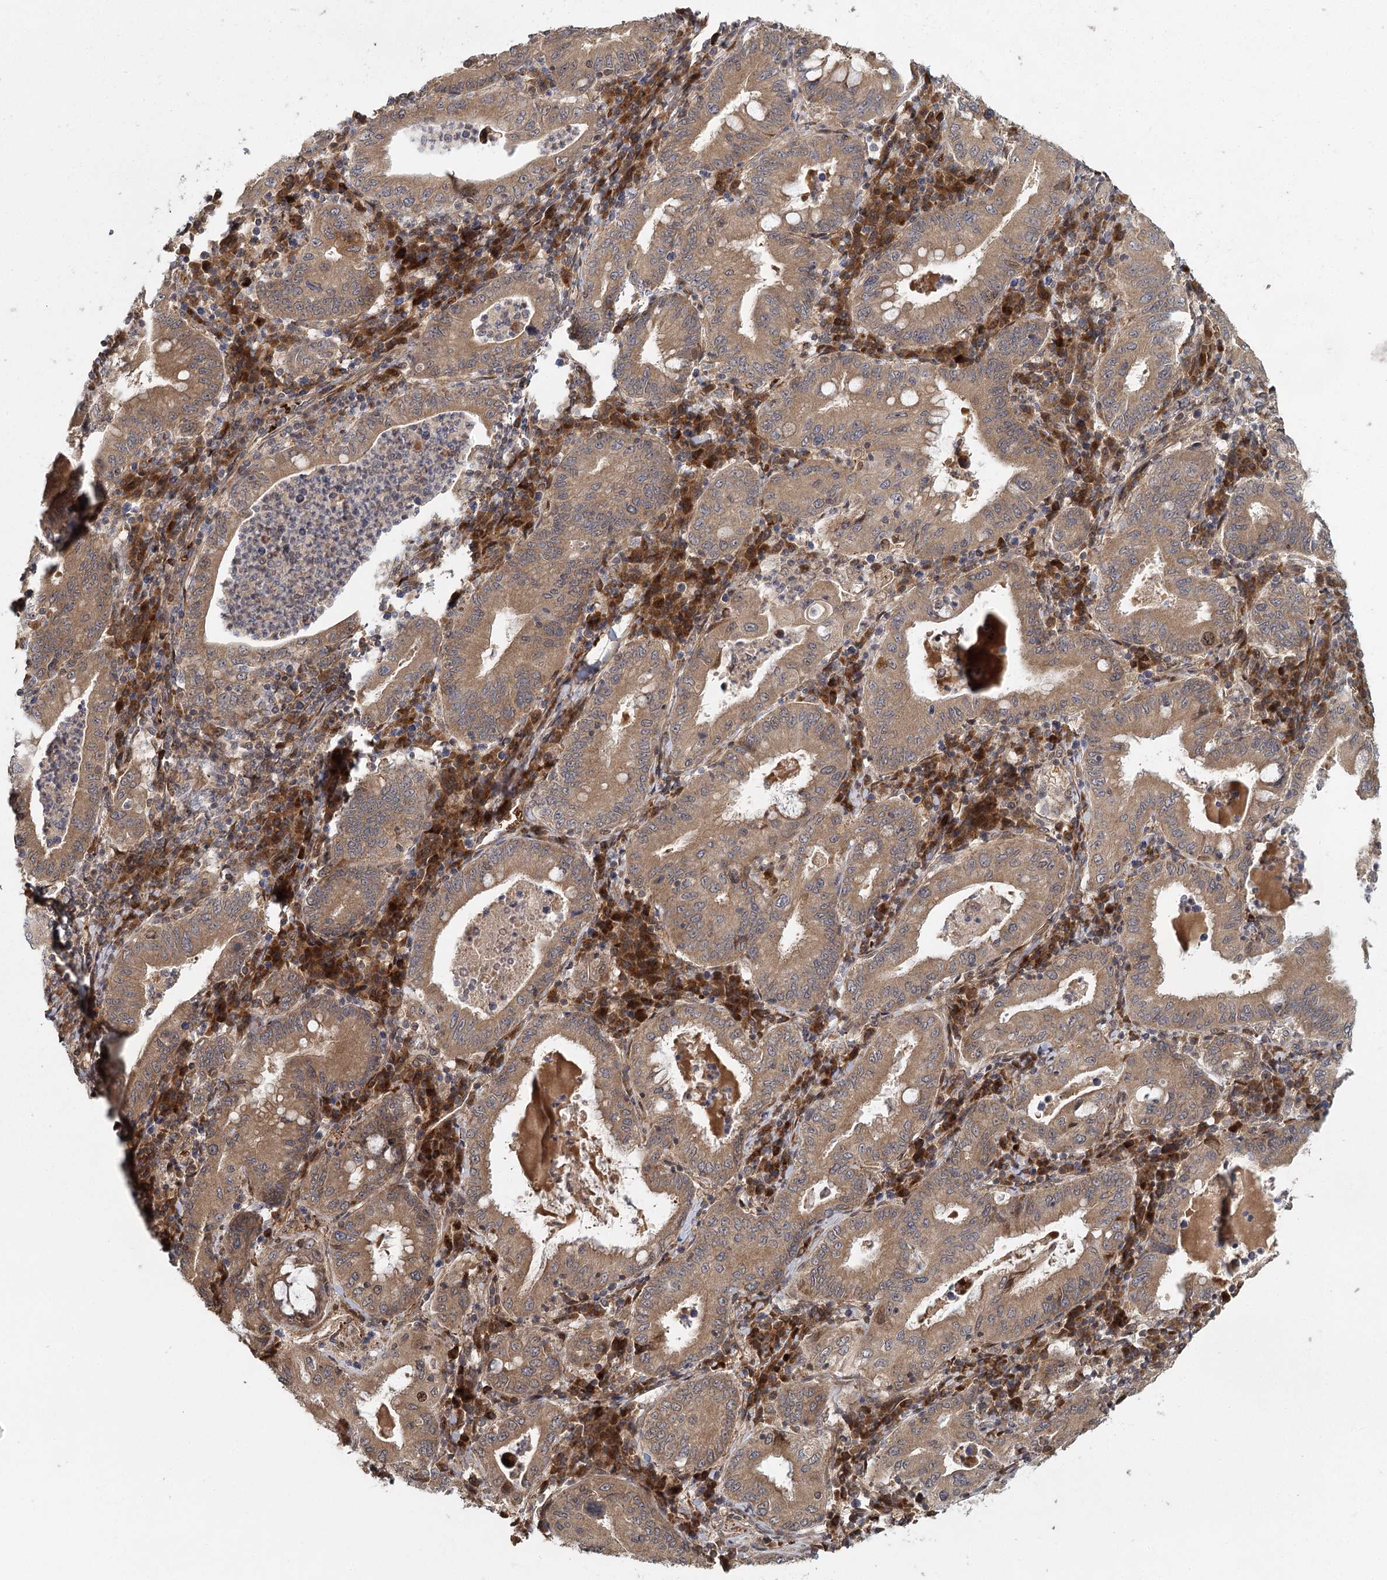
{"staining": {"intensity": "moderate", "quantity": ">75%", "location": "cytoplasmic/membranous"}, "tissue": "stomach cancer", "cell_type": "Tumor cells", "image_type": "cancer", "snomed": [{"axis": "morphology", "description": "Normal tissue, NOS"}, {"axis": "morphology", "description": "Adenocarcinoma, NOS"}, {"axis": "topography", "description": "Esophagus"}, {"axis": "topography", "description": "Stomach, upper"}, {"axis": "topography", "description": "Peripheral nerve tissue"}], "caption": "Protein analysis of stomach cancer (adenocarcinoma) tissue displays moderate cytoplasmic/membranous expression in about >75% of tumor cells.", "gene": "RAPGEF6", "patient": {"sex": "male", "age": 62}}